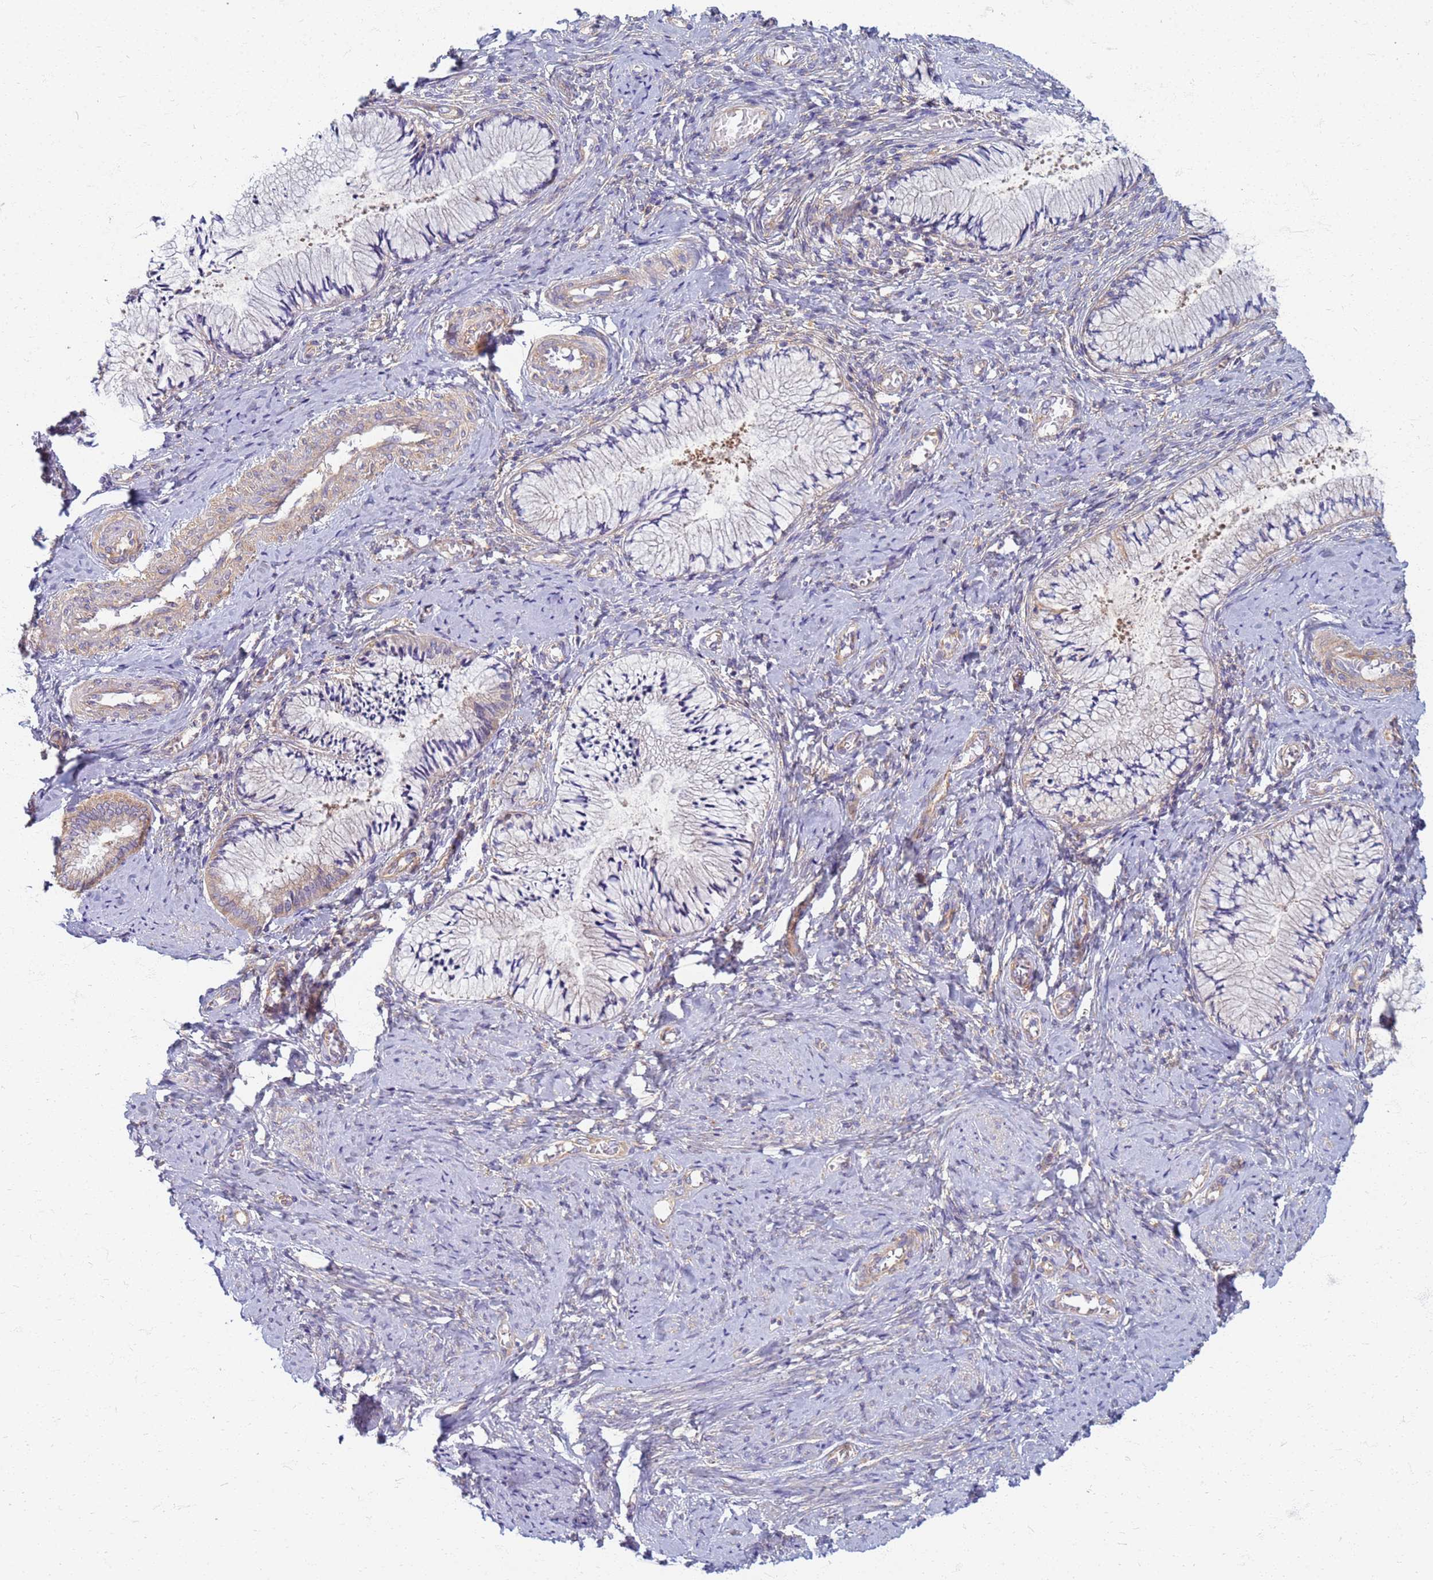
{"staining": {"intensity": "weak", "quantity": "<25%", "location": "cytoplasmic/membranous"}, "tissue": "cervix", "cell_type": "Glandular cells", "image_type": "normal", "snomed": [{"axis": "morphology", "description": "Normal tissue, NOS"}, {"axis": "topography", "description": "Cervix"}], "caption": "An IHC photomicrograph of benign cervix is shown. There is no staining in glandular cells of cervix.", "gene": "EEA1", "patient": {"sex": "female", "age": 42}}